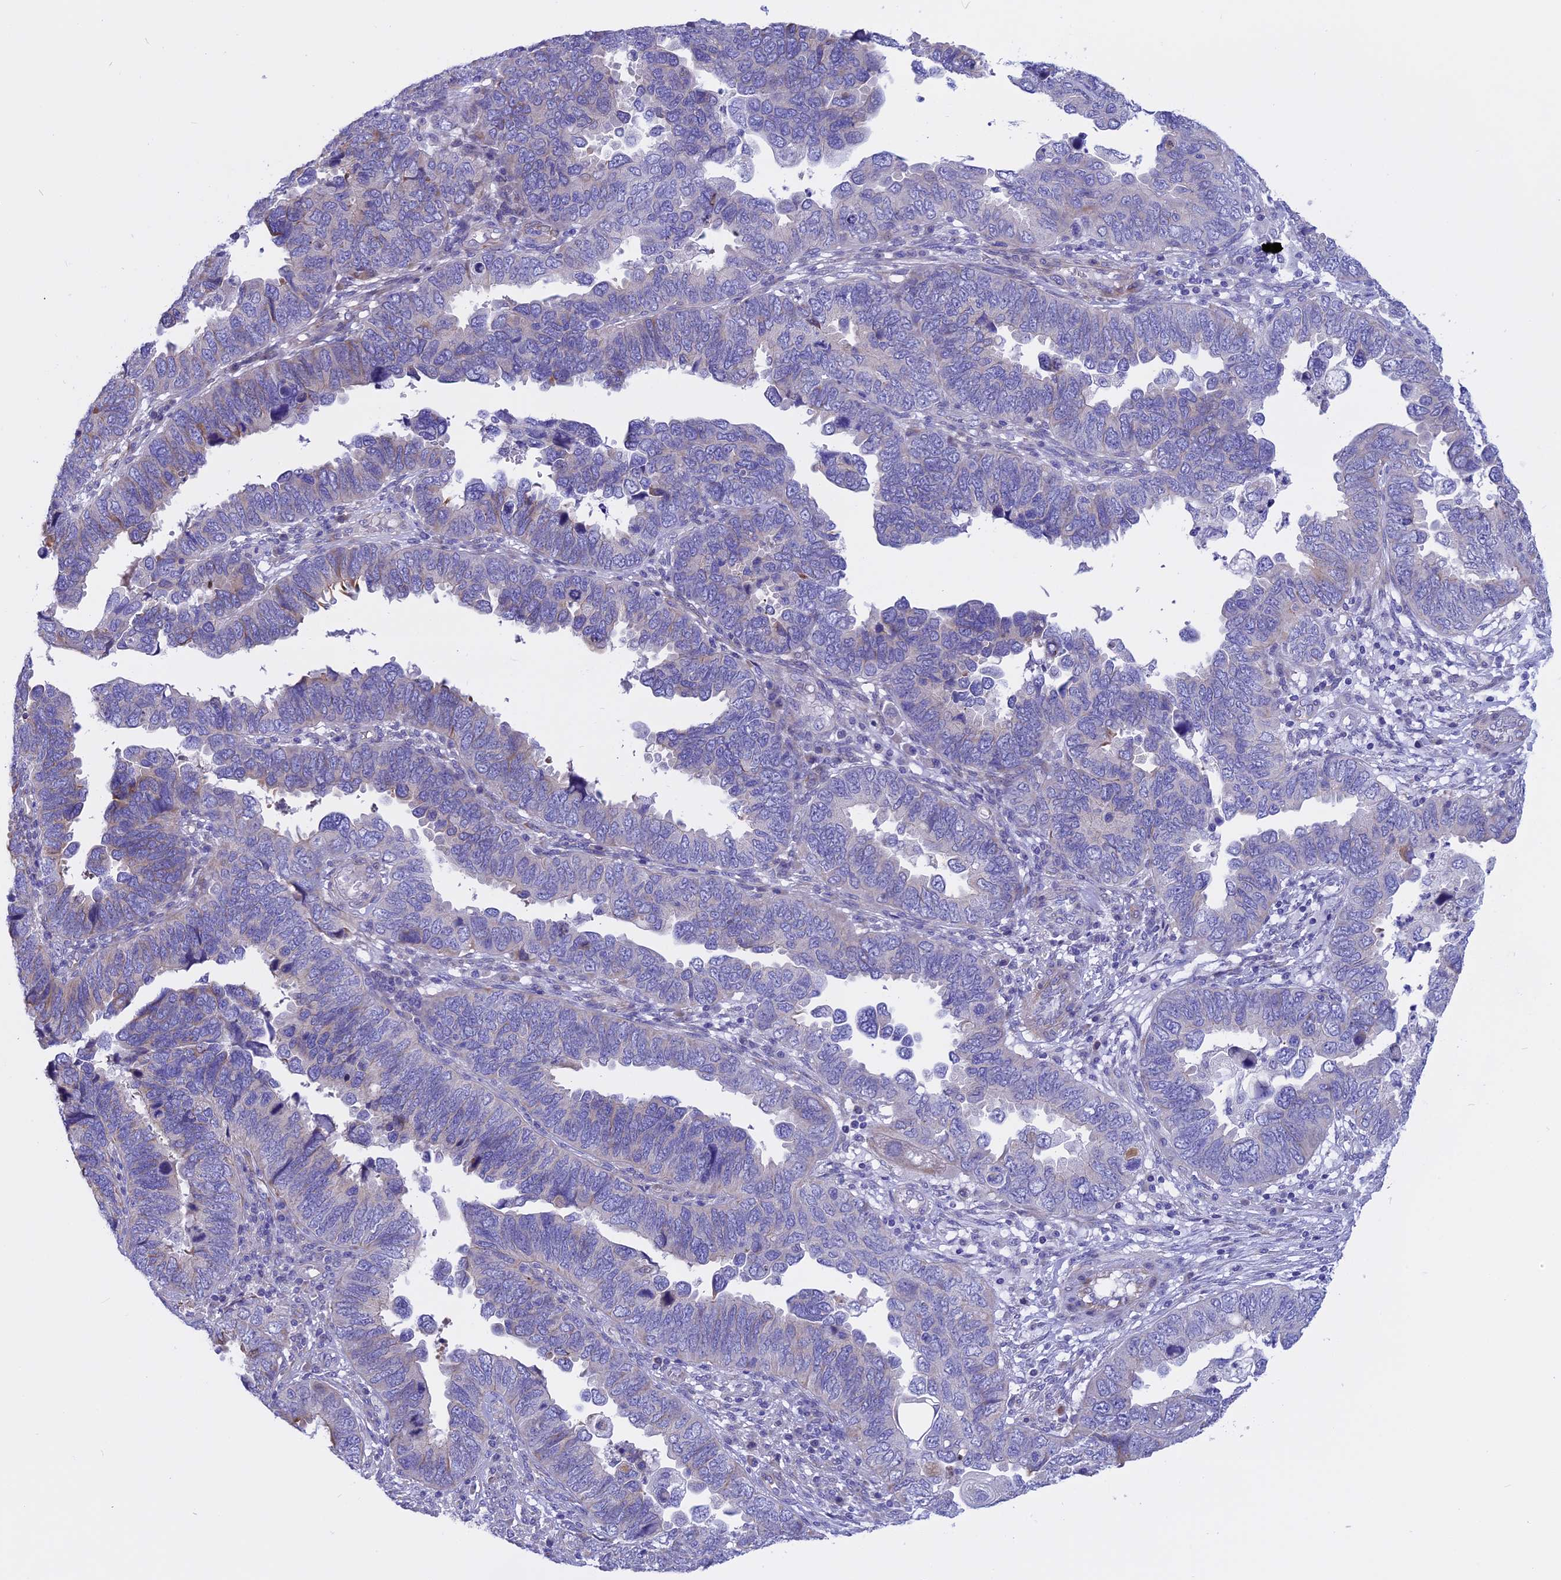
{"staining": {"intensity": "negative", "quantity": "none", "location": "none"}, "tissue": "endometrial cancer", "cell_type": "Tumor cells", "image_type": "cancer", "snomed": [{"axis": "morphology", "description": "Adenocarcinoma, NOS"}, {"axis": "topography", "description": "Endometrium"}], "caption": "Immunohistochemistry histopathology image of adenocarcinoma (endometrial) stained for a protein (brown), which exhibits no staining in tumor cells.", "gene": "TMEM138", "patient": {"sex": "female", "age": 79}}